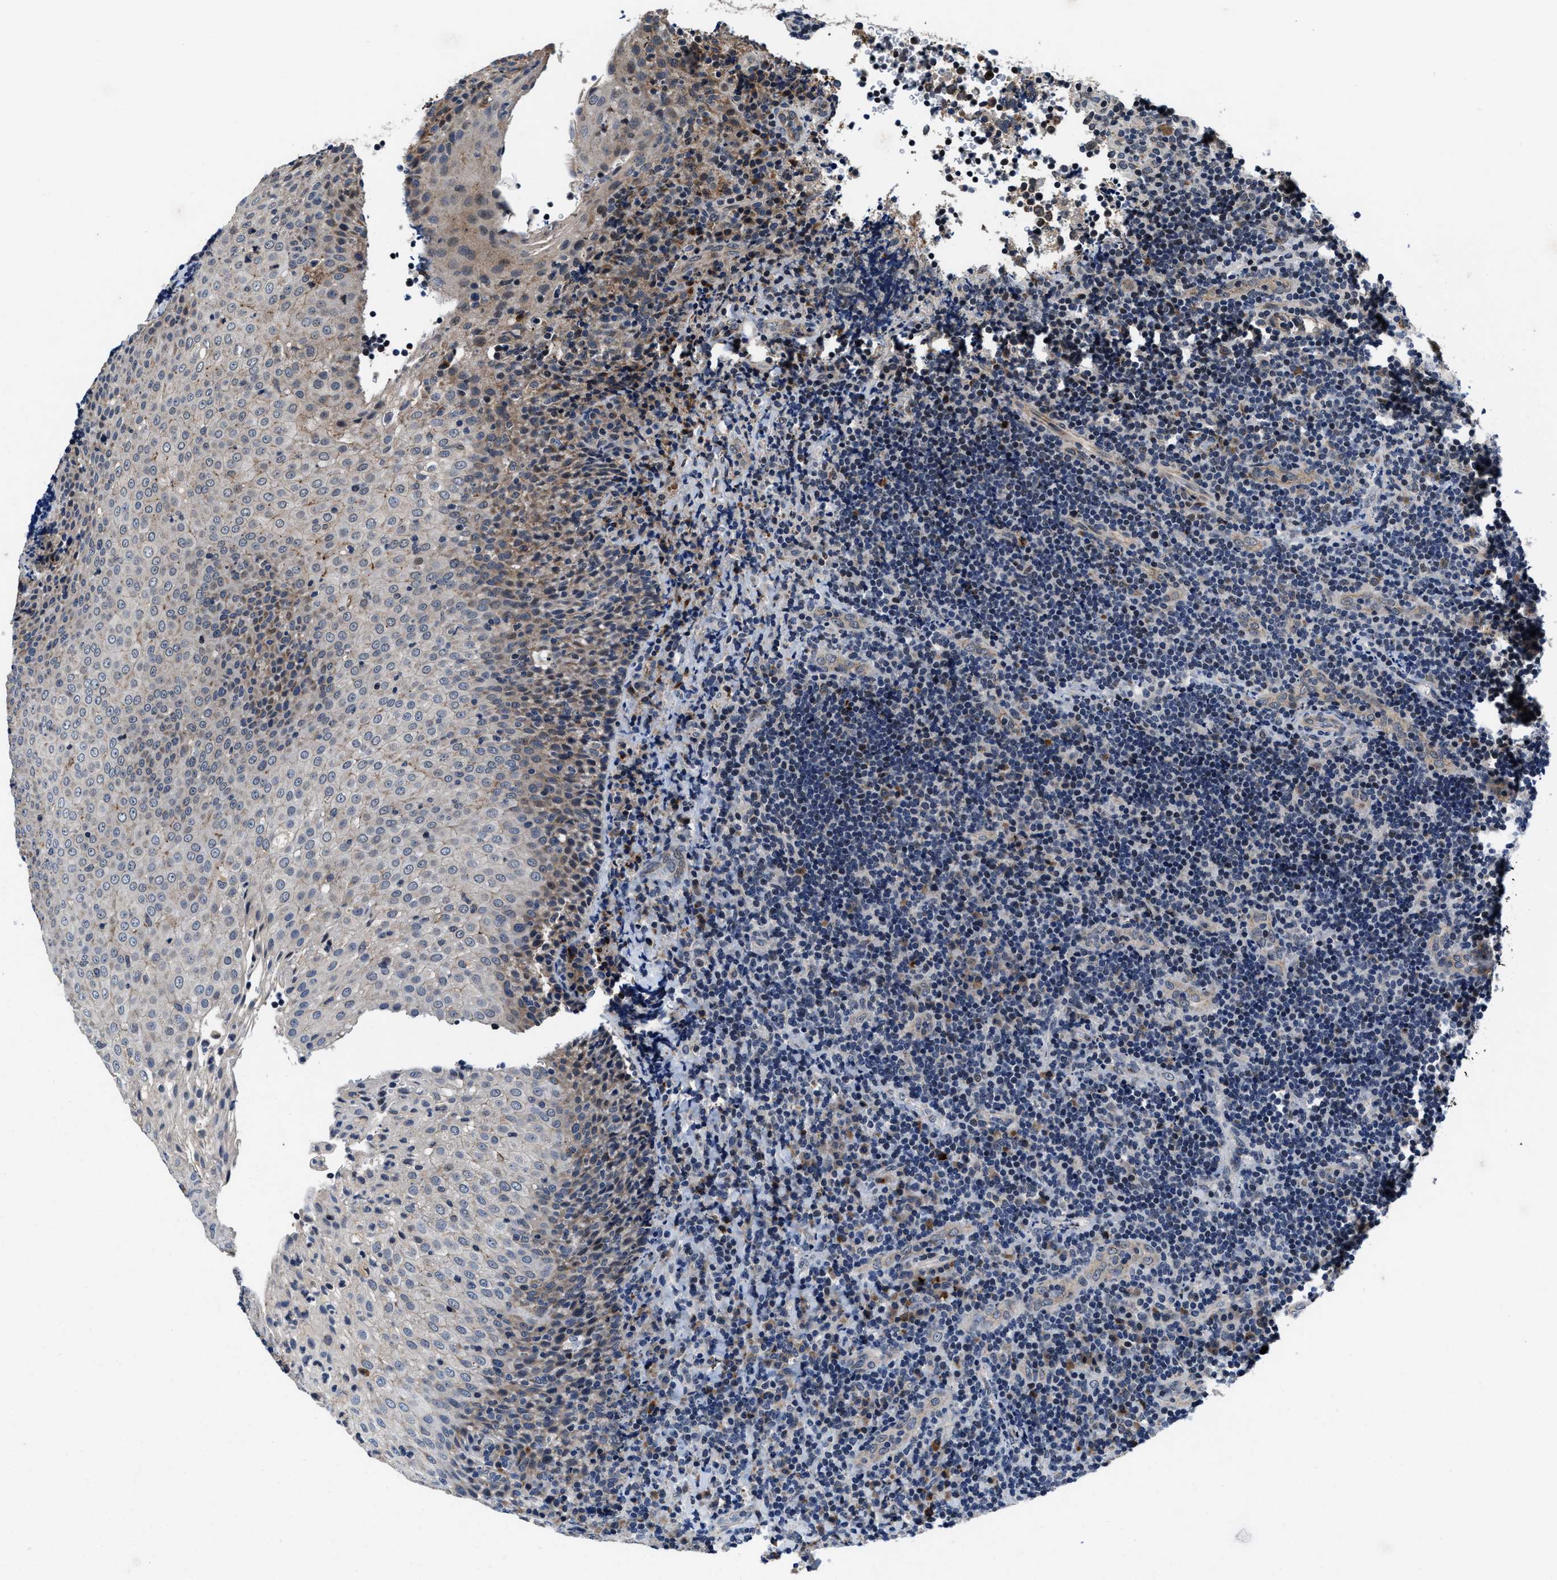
{"staining": {"intensity": "negative", "quantity": "none", "location": "none"}, "tissue": "lymphoma", "cell_type": "Tumor cells", "image_type": "cancer", "snomed": [{"axis": "morphology", "description": "Malignant lymphoma, non-Hodgkin's type, High grade"}, {"axis": "topography", "description": "Tonsil"}], "caption": "Micrograph shows no significant protein positivity in tumor cells of high-grade malignant lymphoma, non-Hodgkin's type.", "gene": "TMEM53", "patient": {"sex": "female", "age": 36}}